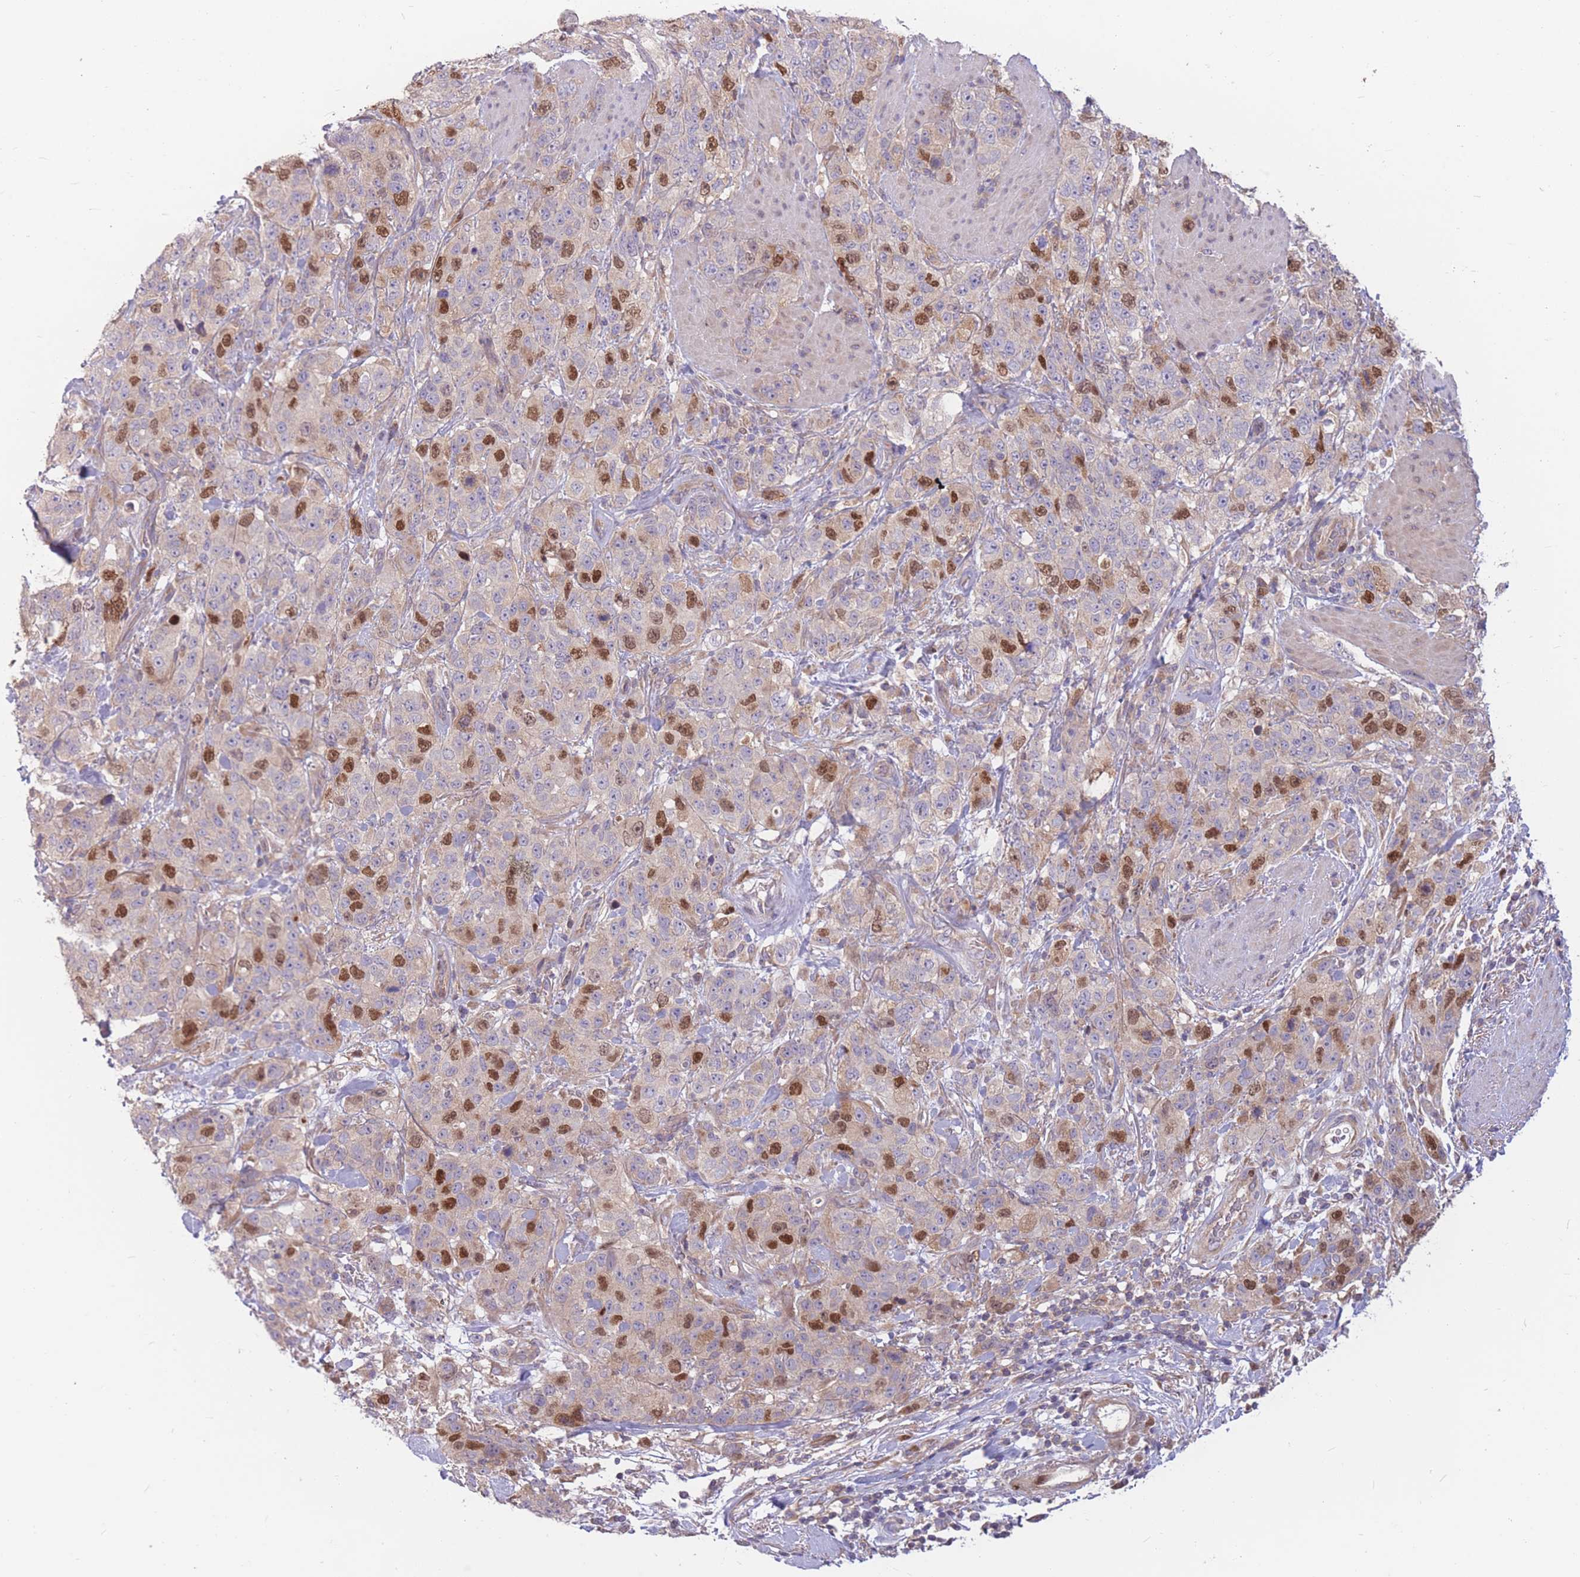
{"staining": {"intensity": "strong", "quantity": "<25%", "location": "nuclear"}, "tissue": "stomach cancer", "cell_type": "Tumor cells", "image_type": "cancer", "snomed": [{"axis": "morphology", "description": "Adenocarcinoma, NOS"}, {"axis": "topography", "description": "Stomach"}], "caption": "High-magnification brightfield microscopy of adenocarcinoma (stomach) stained with DAB (3,3'-diaminobenzidine) (brown) and counterstained with hematoxylin (blue). tumor cells exhibit strong nuclear staining is seen in about<25% of cells.", "gene": "GMNN", "patient": {"sex": "male", "age": 48}}